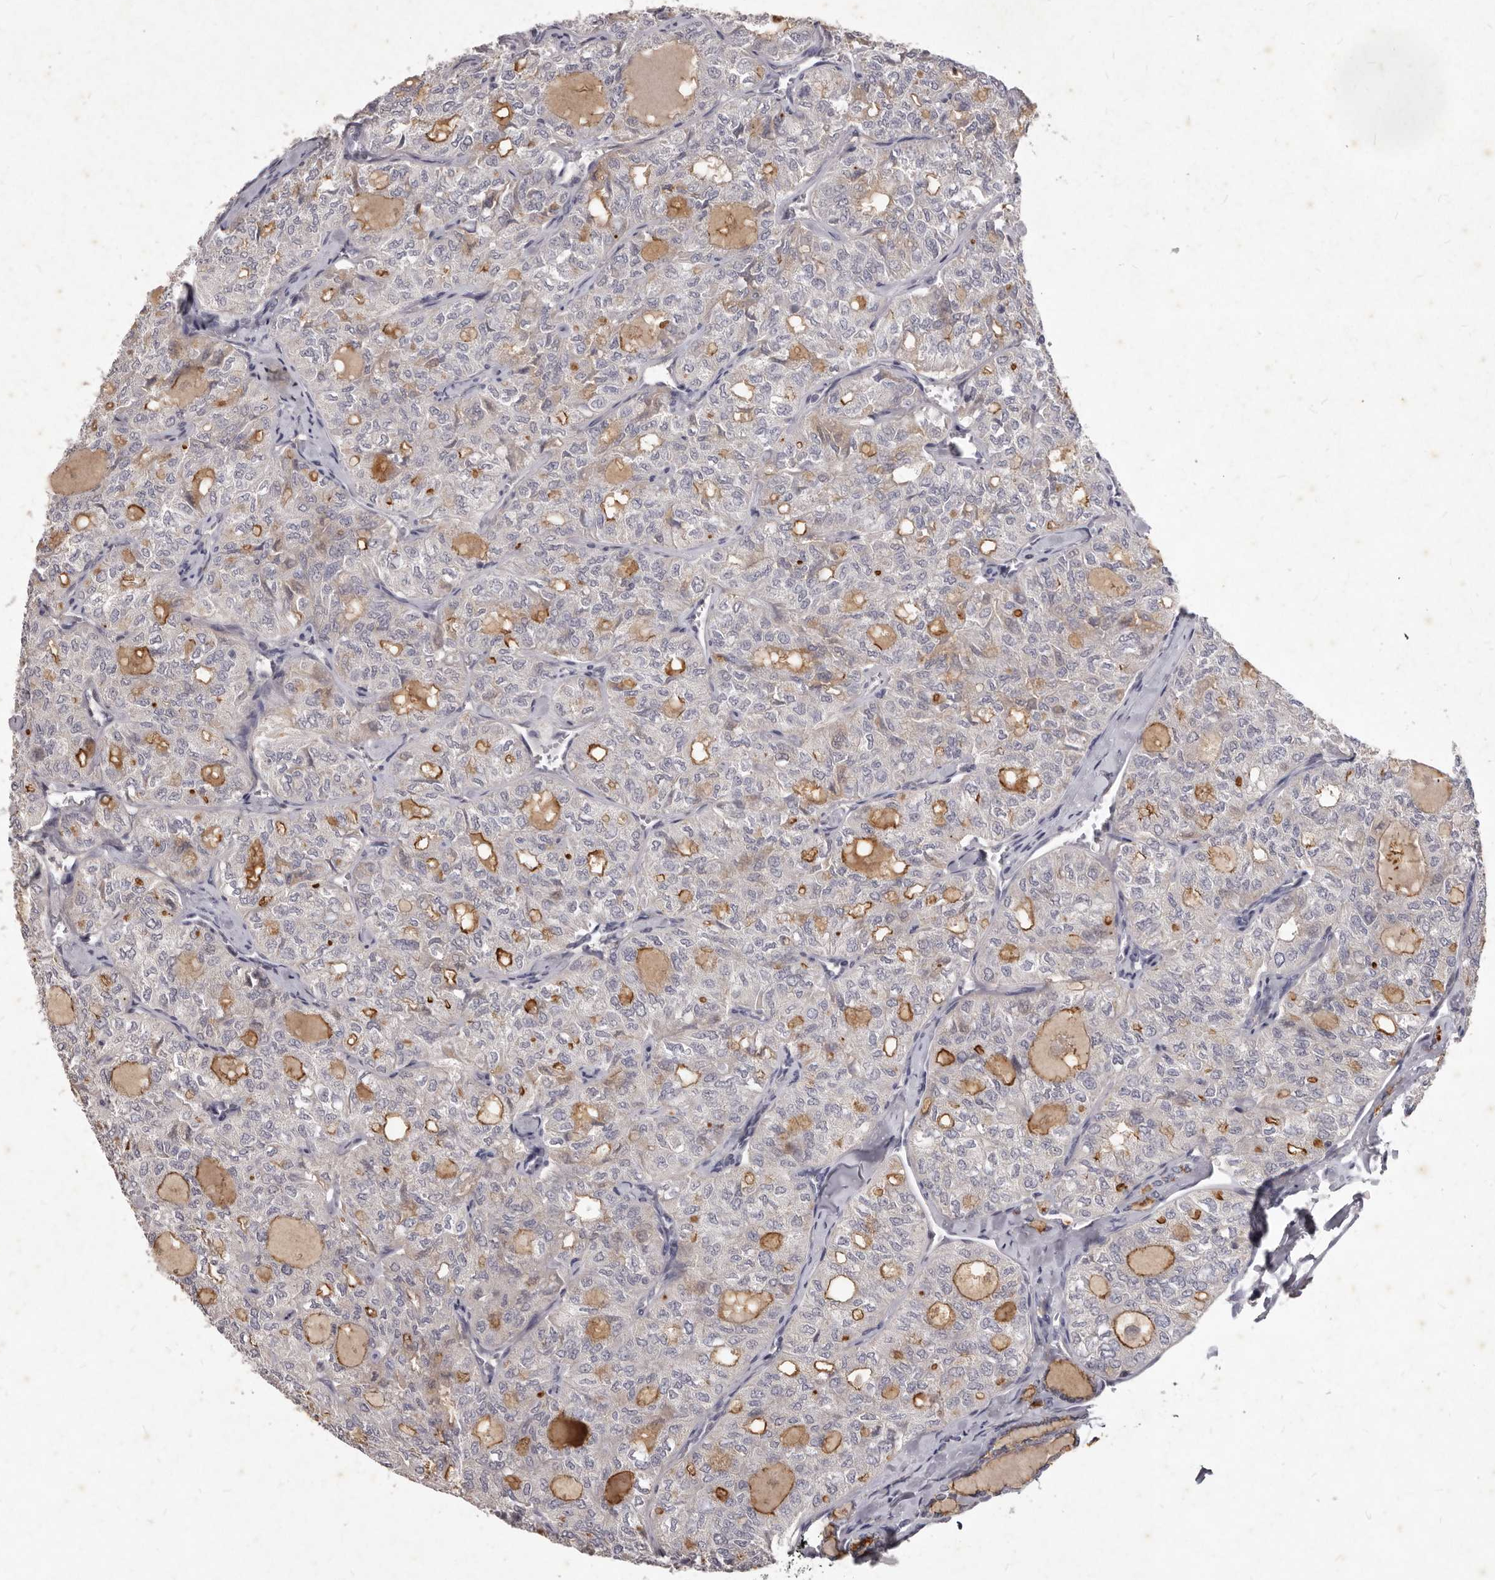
{"staining": {"intensity": "moderate", "quantity": "<25%", "location": "cytoplasmic/membranous"}, "tissue": "thyroid cancer", "cell_type": "Tumor cells", "image_type": "cancer", "snomed": [{"axis": "morphology", "description": "Follicular adenoma carcinoma, NOS"}, {"axis": "topography", "description": "Thyroid gland"}], "caption": "Protein expression analysis of thyroid follicular adenoma carcinoma shows moderate cytoplasmic/membranous staining in about <25% of tumor cells.", "gene": "GPRC5C", "patient": {"sex": "male", "age": 75}}